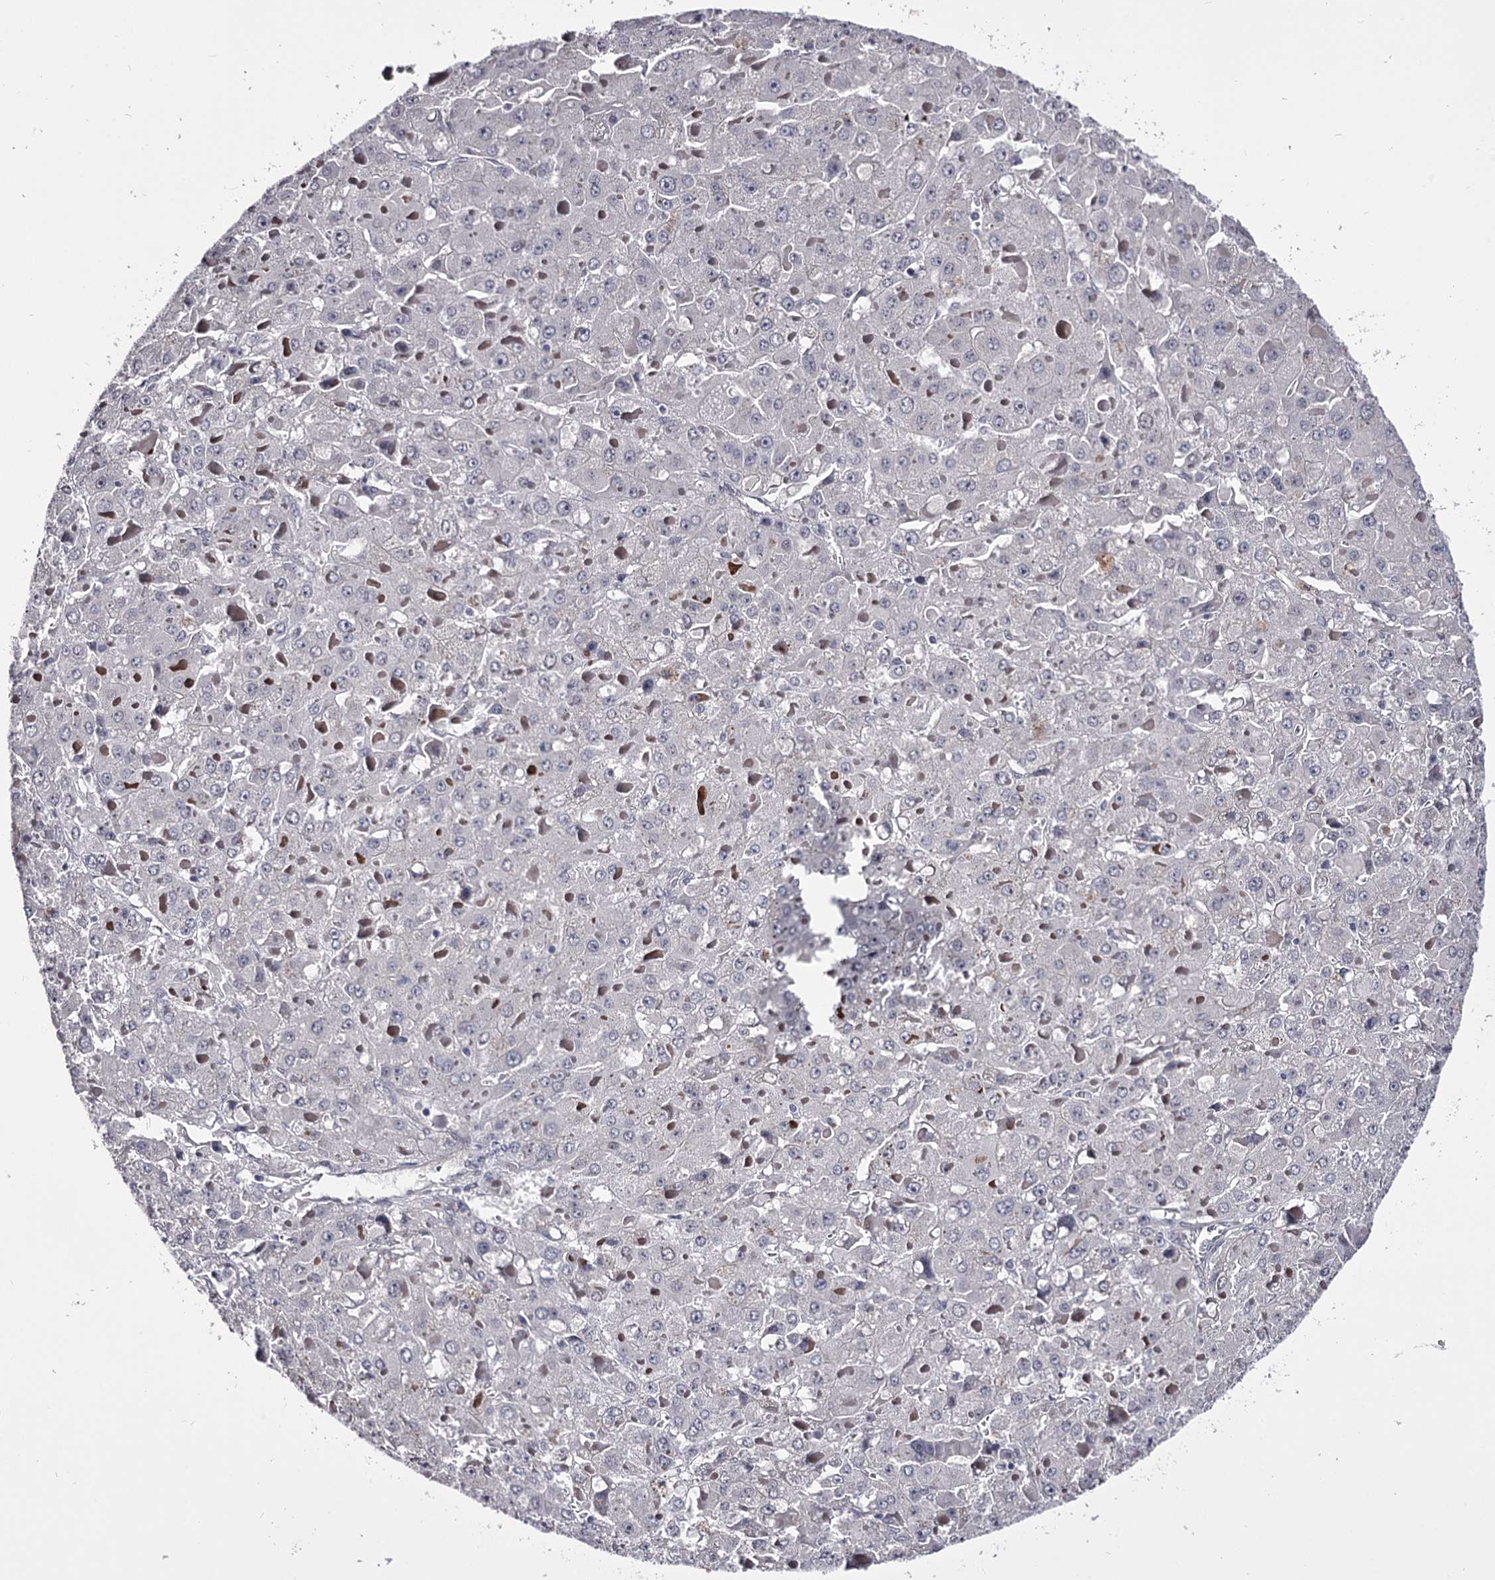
{"staining": {"intensity": "negative", "quantity": "none", "location": "none"}, "tissue": "liver cancer", "cell_type": "Tumor cells", "image_type": "cancer", "snomed": [{"axis": "morphology", "description": "Carcinoma, Hepatocellular, NOS"}, {"axis": "topography", "description": "Liver"}], "caption": "IHC photomicrograph of liver cancer (hepatocellular carcinoma) stained for a protein (brown), which displays no positivity in tumor cells.", "gene": "OVOL2", "patient": {"sex": "female", "age": 73}}